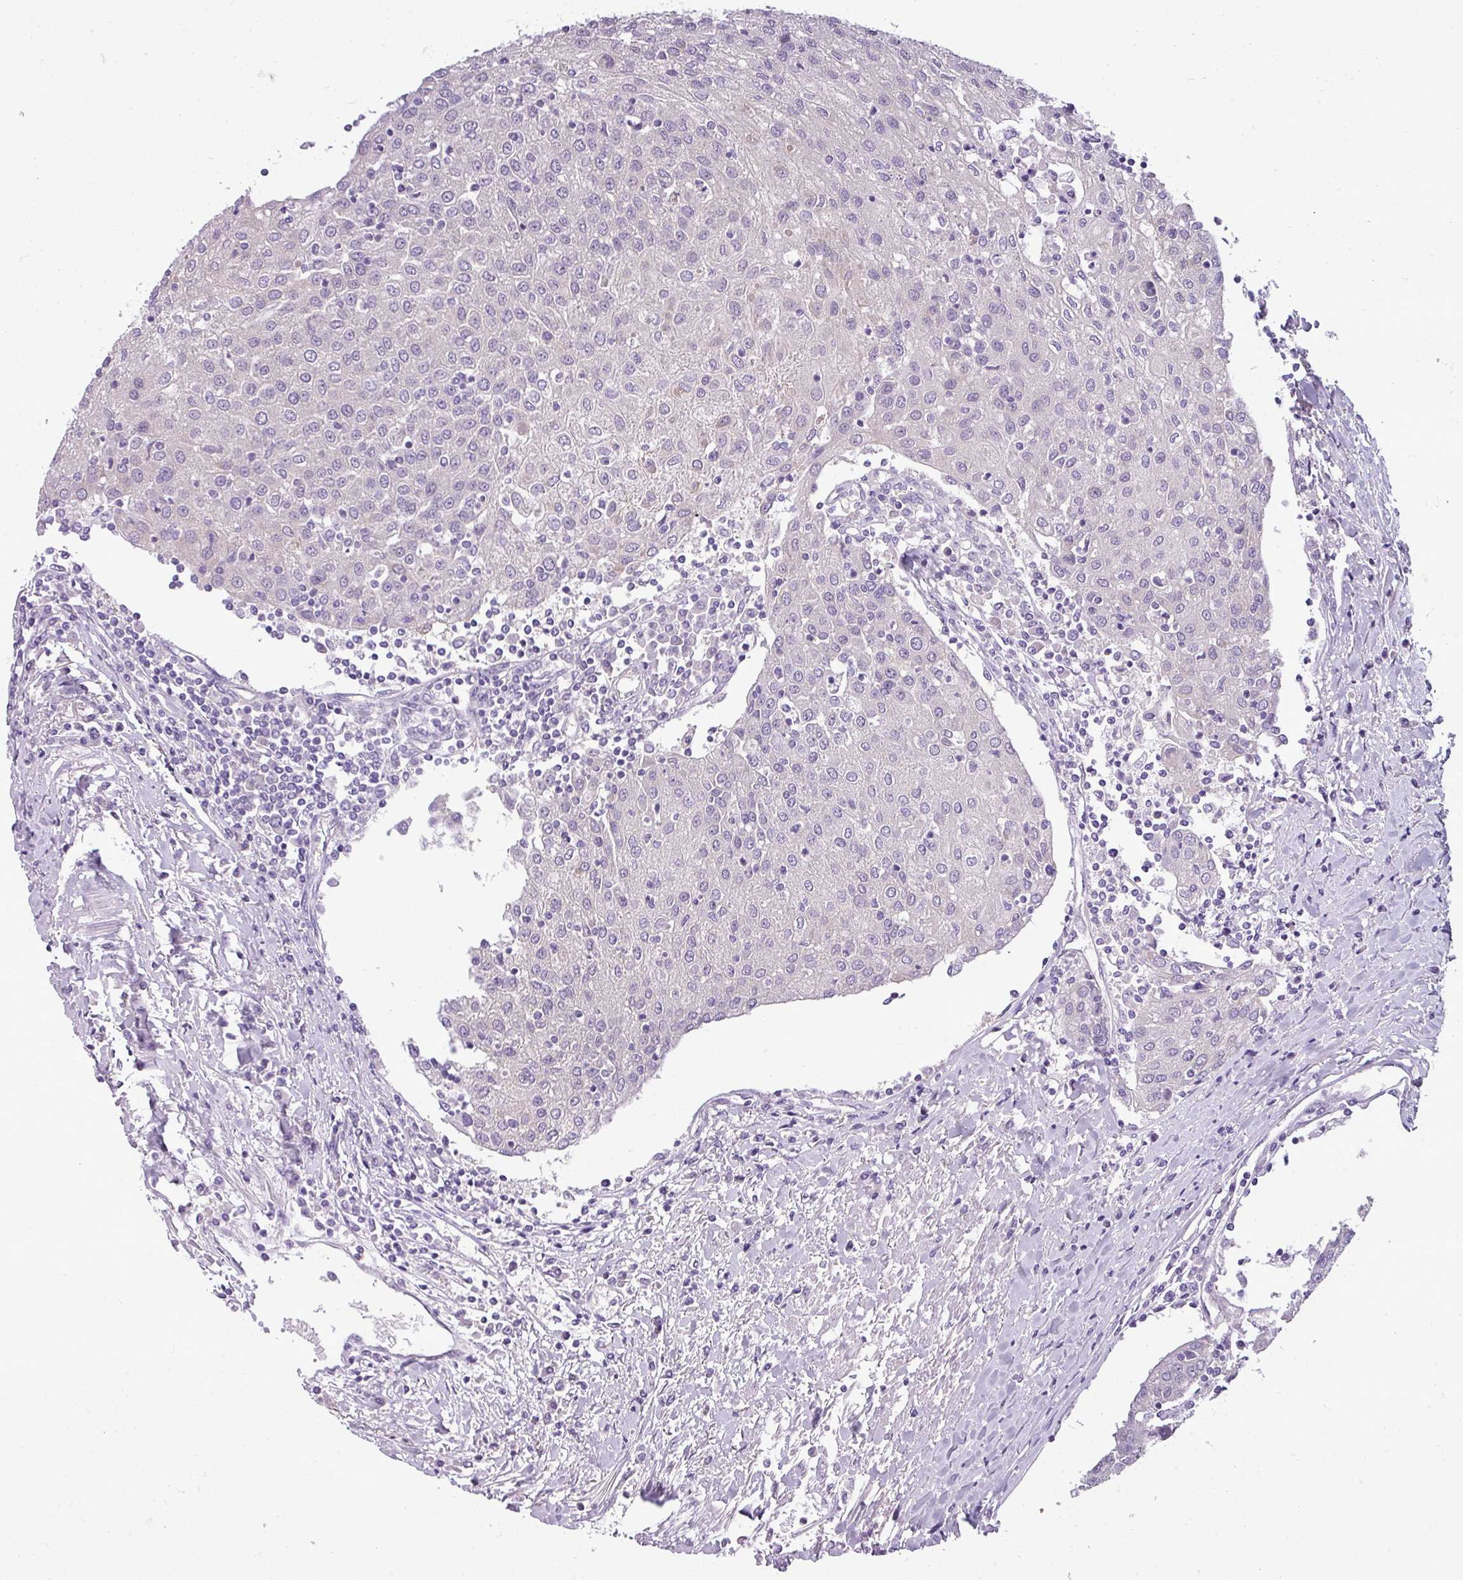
{"staining": {"intensity": "negative", "quantity": "none", "location": "none"}, "tissue": "urothelial cancer", "cell_type": "Tumor cells", "image_type": "cancer", "snomed": [{"axis": "morphology", "description": "Urothelial carcinoma, High grade"}, {"axis": "topography", "description": "Urinary bladder"}], "caption": "Urothelial carcinoma (high-grade) stained for a protein using immunohistochemistry (IHC) displays no staining tumor cells.", "gene": "DNAAF9", "patient": {"sex": "female", "age": 85}}